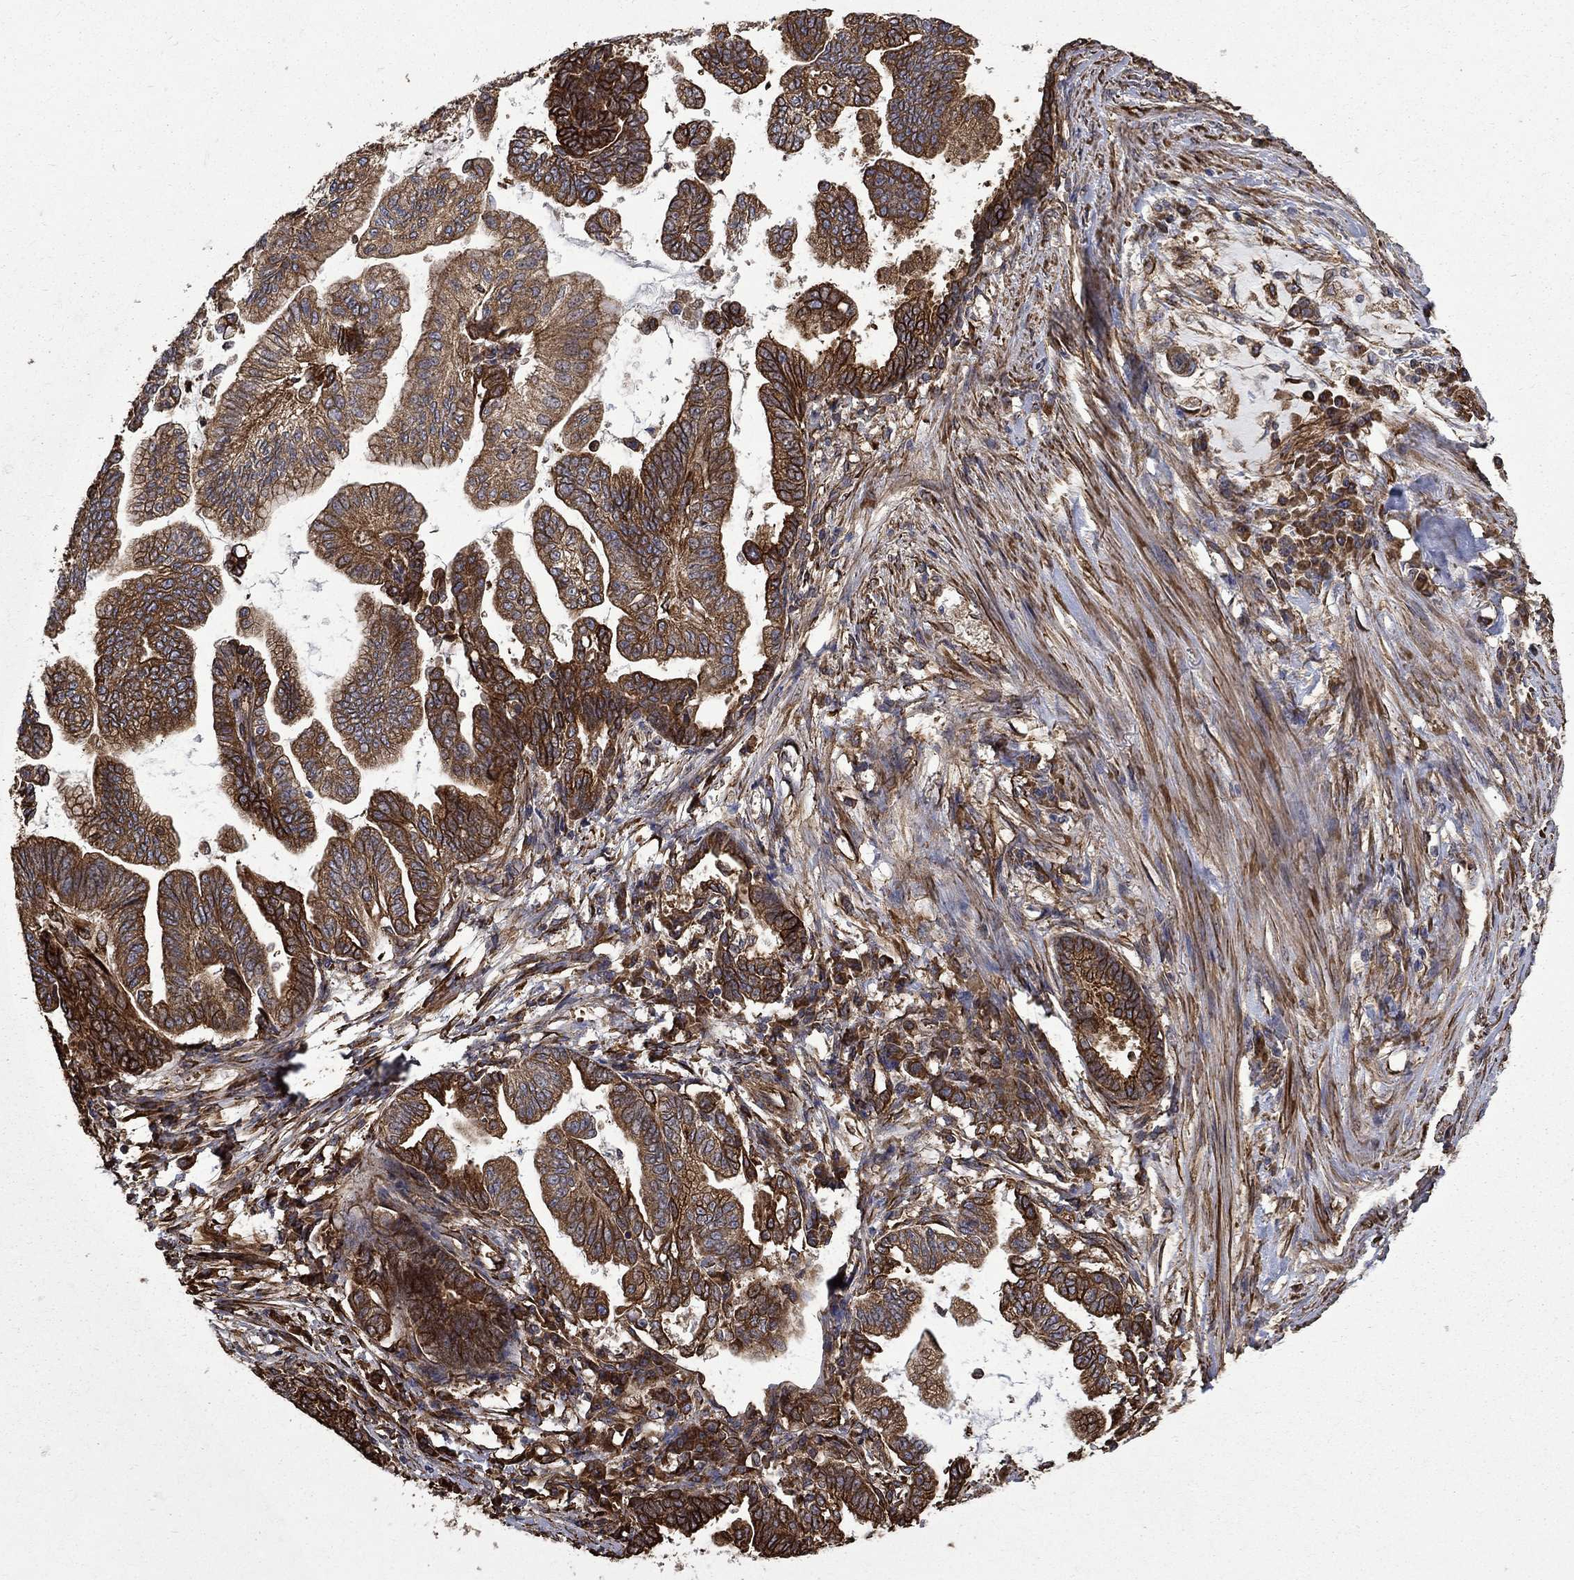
{"staining": {"intensity": "strong", "quantity": "25%-75%", "location": "cytoplasmic/membranous"}, "tissue": "stomach cancer", "cell_type": "Tumor cells", "image_type": "cancer", "snomed": [{"axis": "morphology", "description": "Adenocarcinoma, NOS"}, {"axis": "topography", "description": "Stomach"}], "caption": "About 25%-75% of tumor cells in human stomach cancer exhibit strong cytoplasmic/membranous protein expression as visualized by brown immunohistochemical staining.", "gene": "CUTC", "patient": {"sex": "male", "age": 83}}